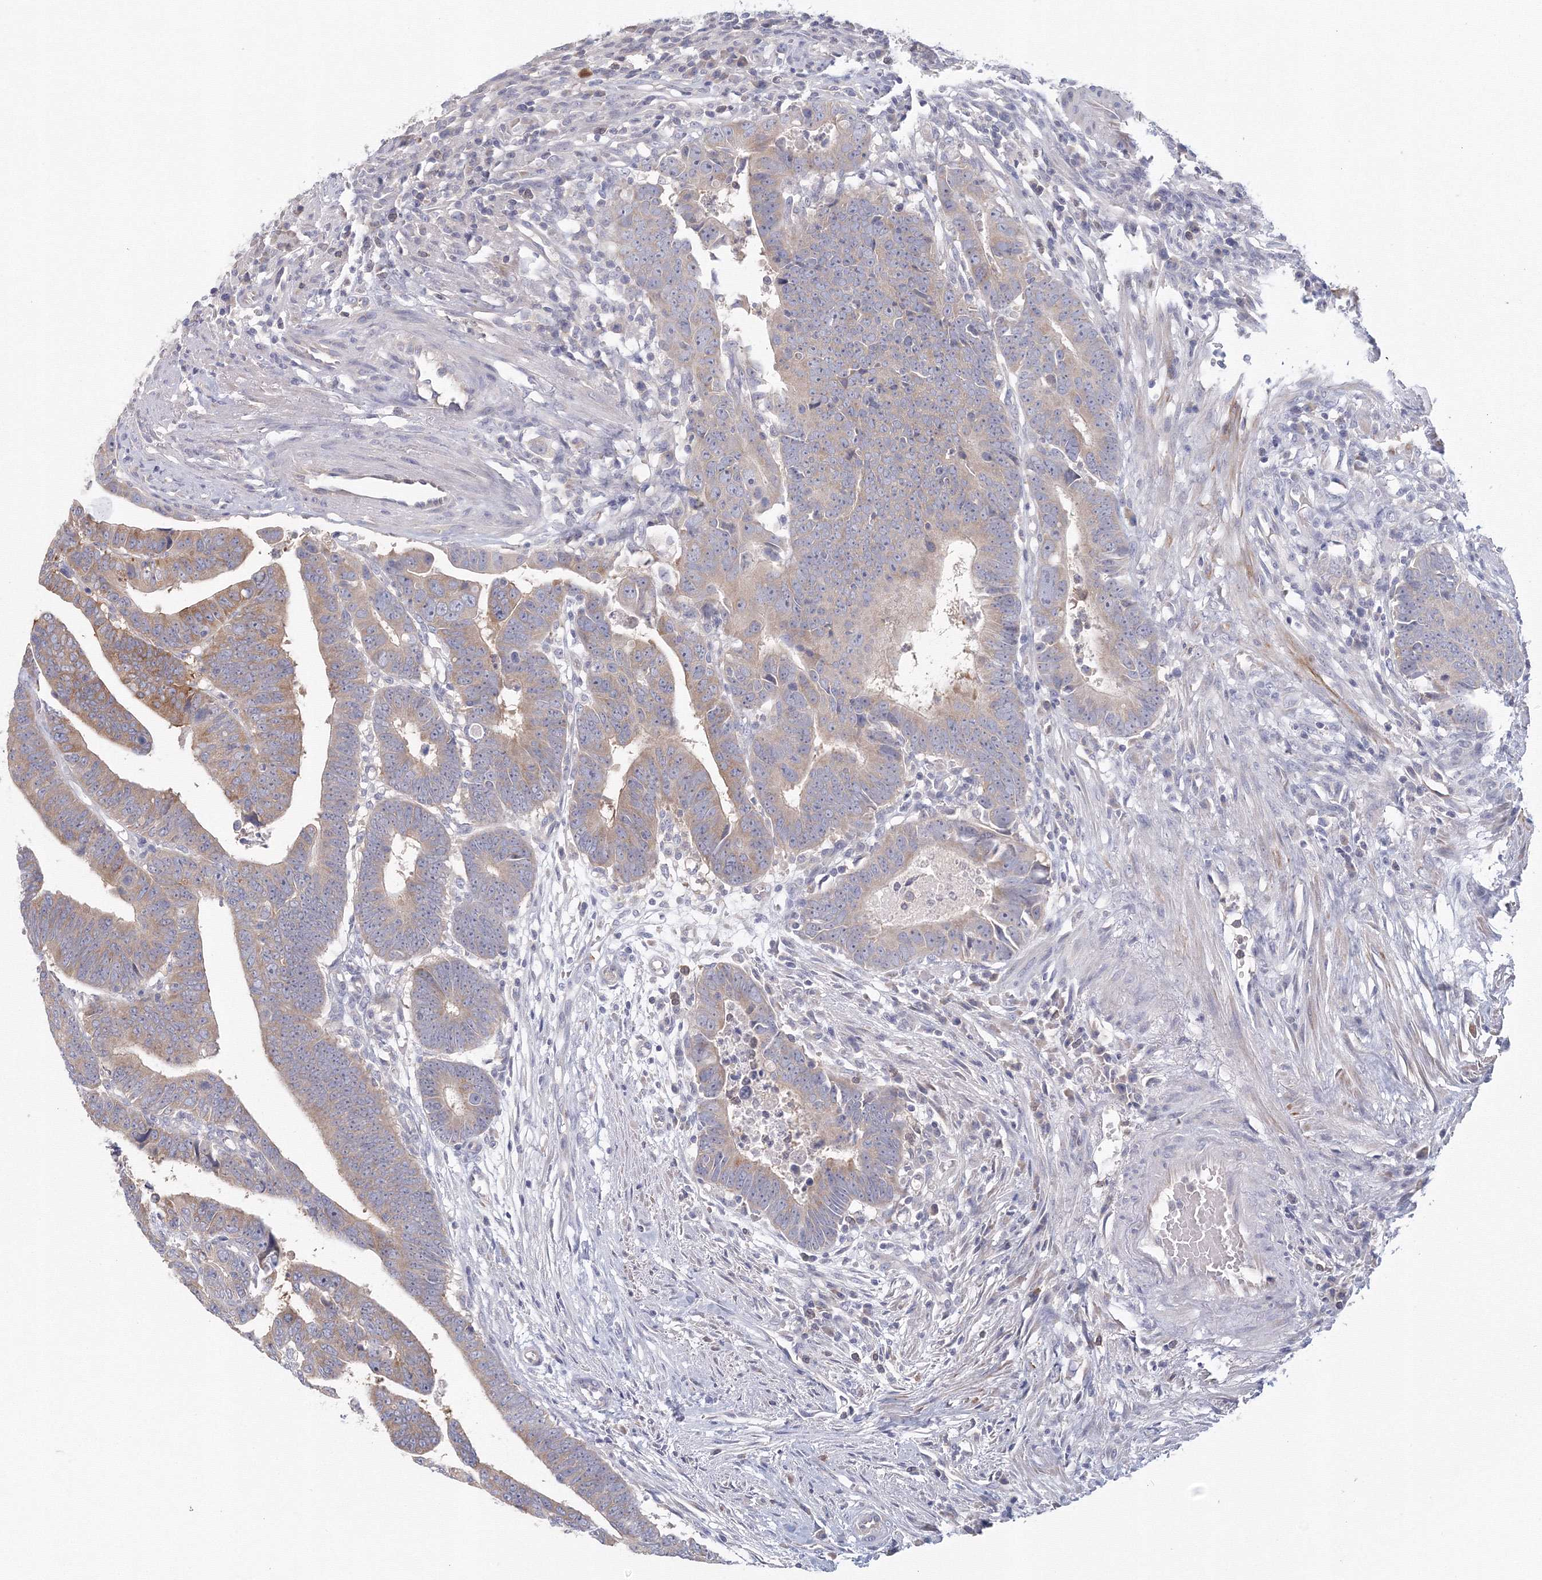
{"staining": {"intensity": "moderate", "quantity": "<25%", "location": "cytoplasmic/membranous"}, "tissue": "colorectal cancer", "cell_type": "Tumor cells", "image_type": "cancer", "snomed": [{"axis": "morphology", "description": "Adenocarcinoma, NOS"}, {"axis": "topography", "description": "Rectum"}], "caption": "Immunohistochemical staining of adenocarcinoma (colorectal) demonstrates low levels of moderate cytoplasmic/membranous protein staining in approximately <25% of tumor cells. The protein is stained brown, and the nuclei are stained in blue (DAB IHC with brightfield microscopy, high magnification).", "gene": "TACC2", "patient": {"sex": "female", "age": 65}}